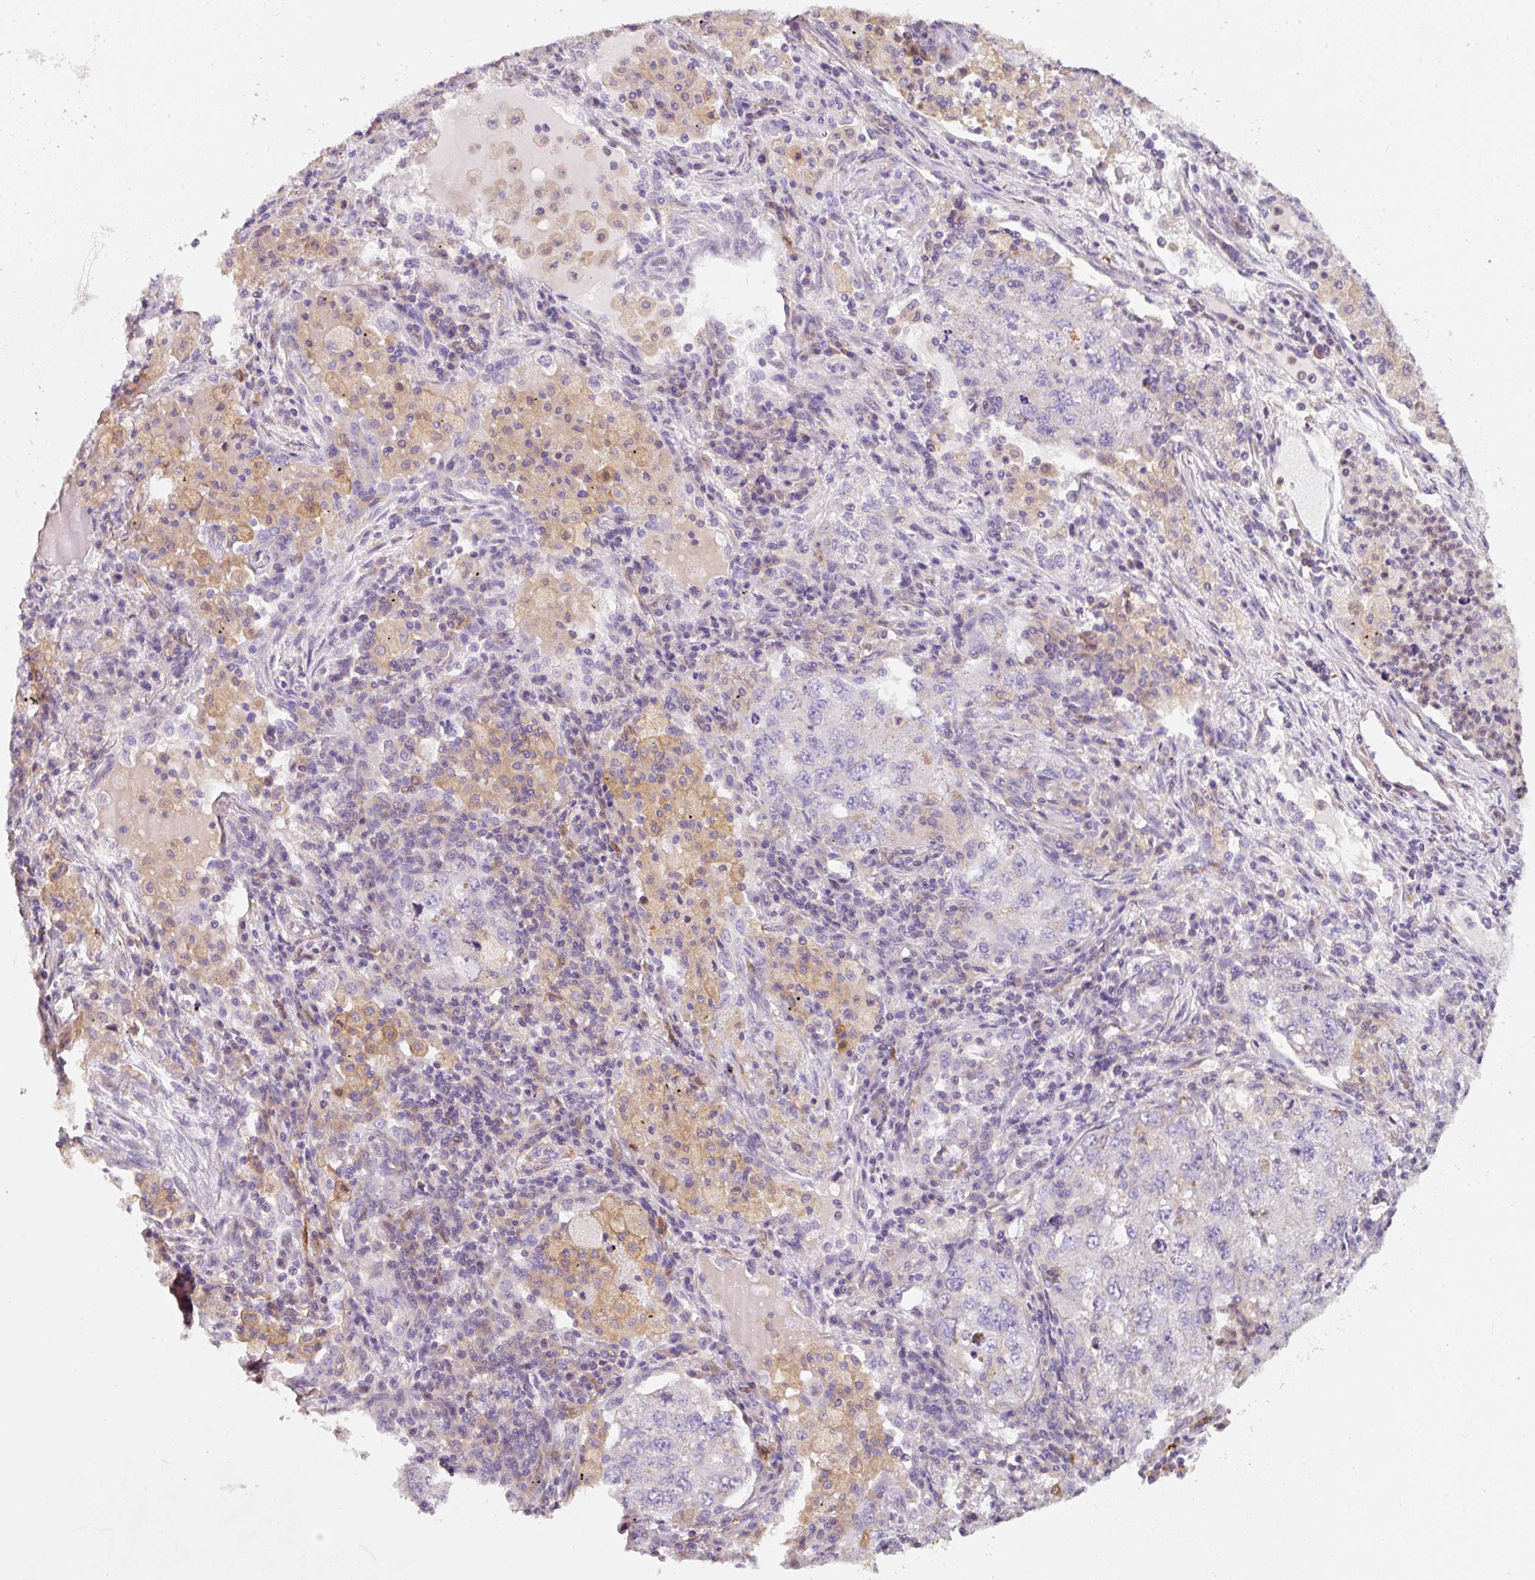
{"staining": {"intensity": "negative", "quantity": "none", "location": "none"}, "tissue": "lung cancer", "cell_type": "Tumor cells", "image_type": "cancer", "snomed": [{"axis": "morphology", "description": "Adenocarcinoma, NOS"}, {"axis": "topography", "description": "Lung"}], "caption": "Histopathology image shows no protein positivity in tumor cells of lung adenocarcinoma tissue.", "gene": "IQGAP2", "patient": {"sex": "female", "age": 57}}